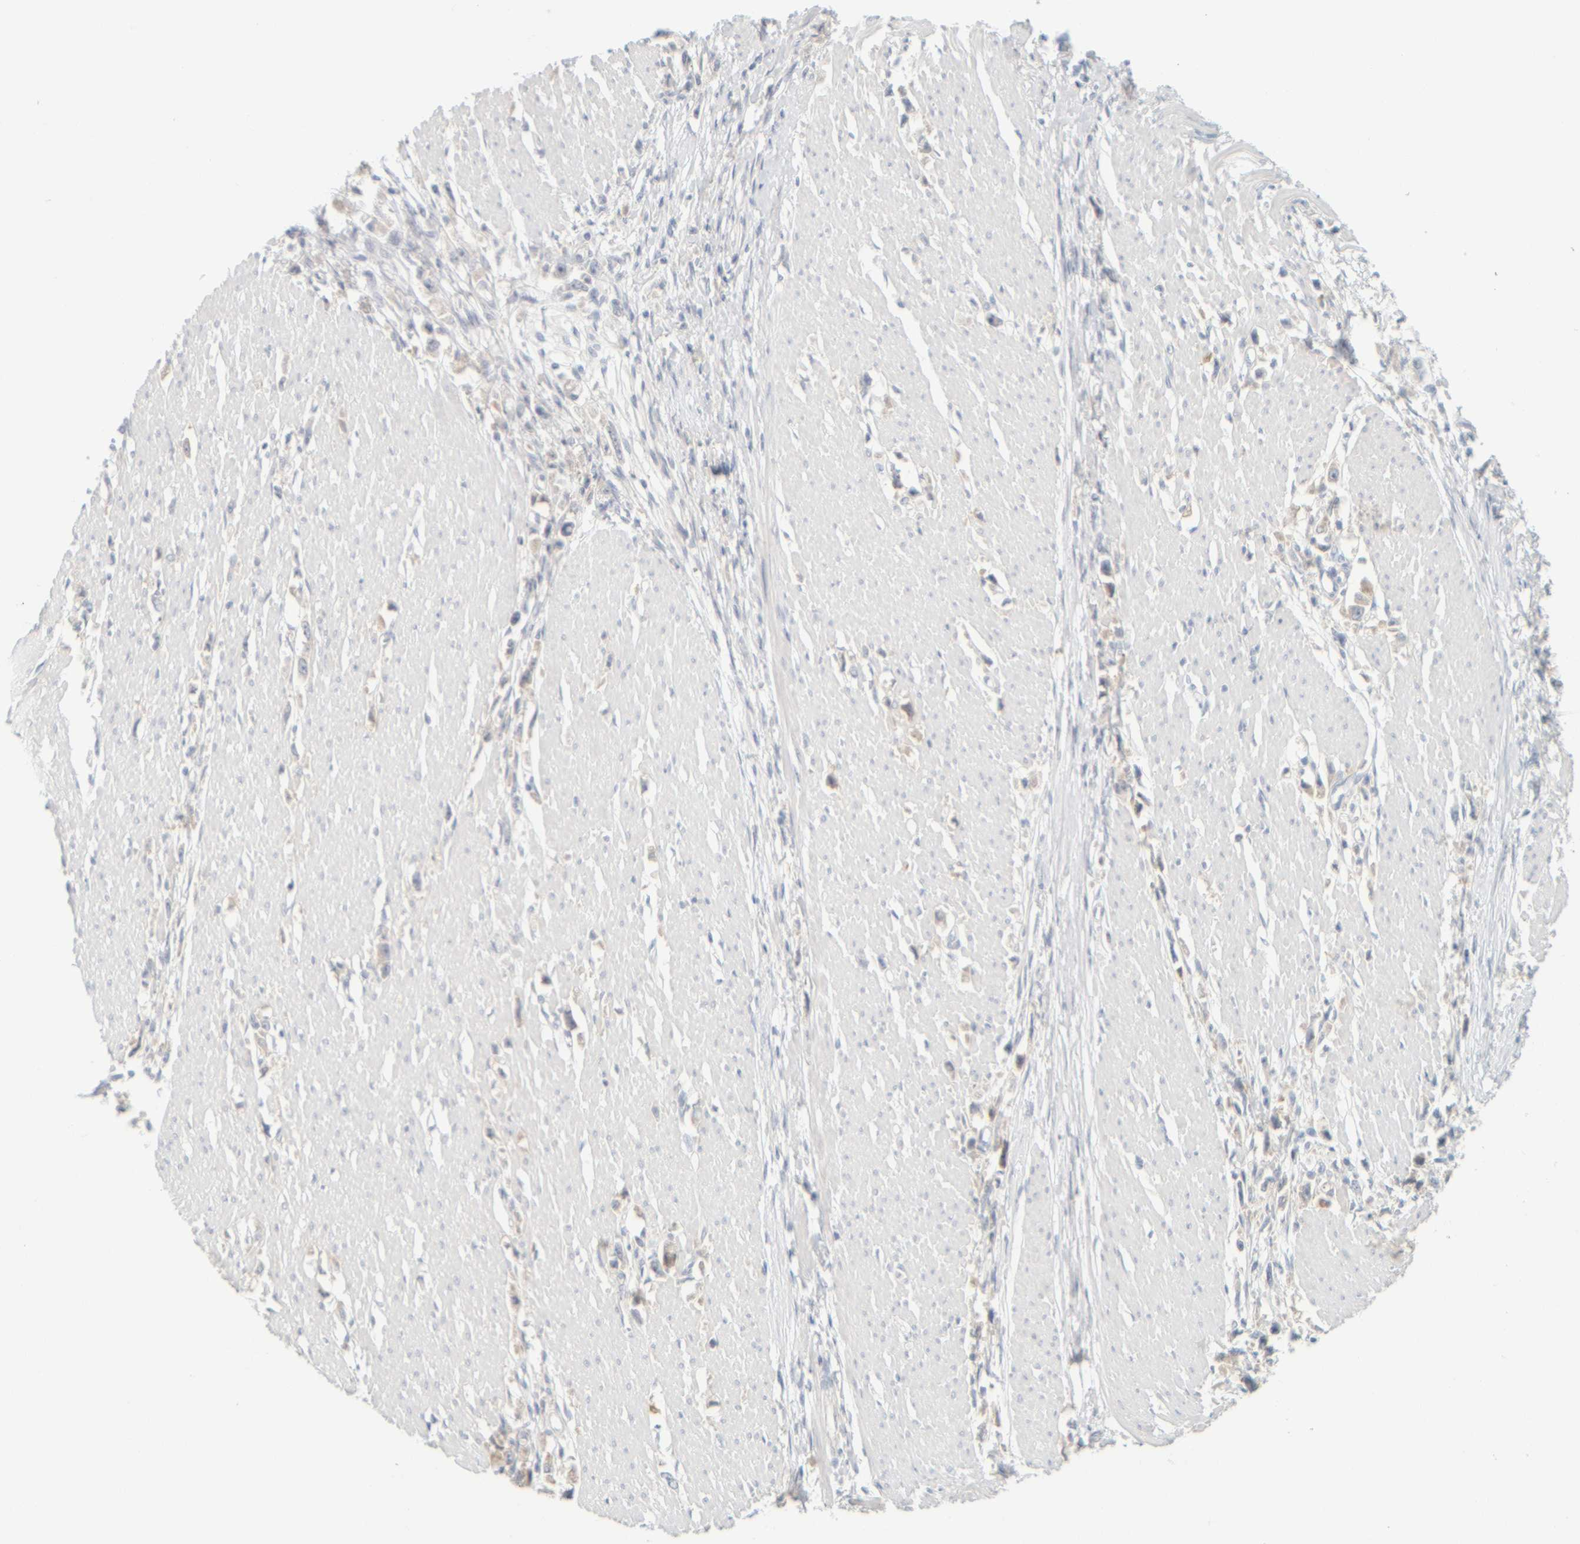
{"staining": {"intensity": "negative", "quantity": "none", "location": "none"}, "tissue": "stomach cancer", "cell_type": "Tumor cells", "image_type": "cancer", "snomed": [{"axis": "morphology", "description": "Adenocarcinoma, NOS"}, {"axis": "topography", "description": "Stomach"}], "caption": "Tumor cells show no significant protein staining in stomach cancer (adenocarcinoma). (DAB (3,3'-diaminobenzidine) immunohistochemistry (IHC), high magnification).", "gene": "PTGES3L-AARSD1", "patient": {"sex": "female", "age": 59}}